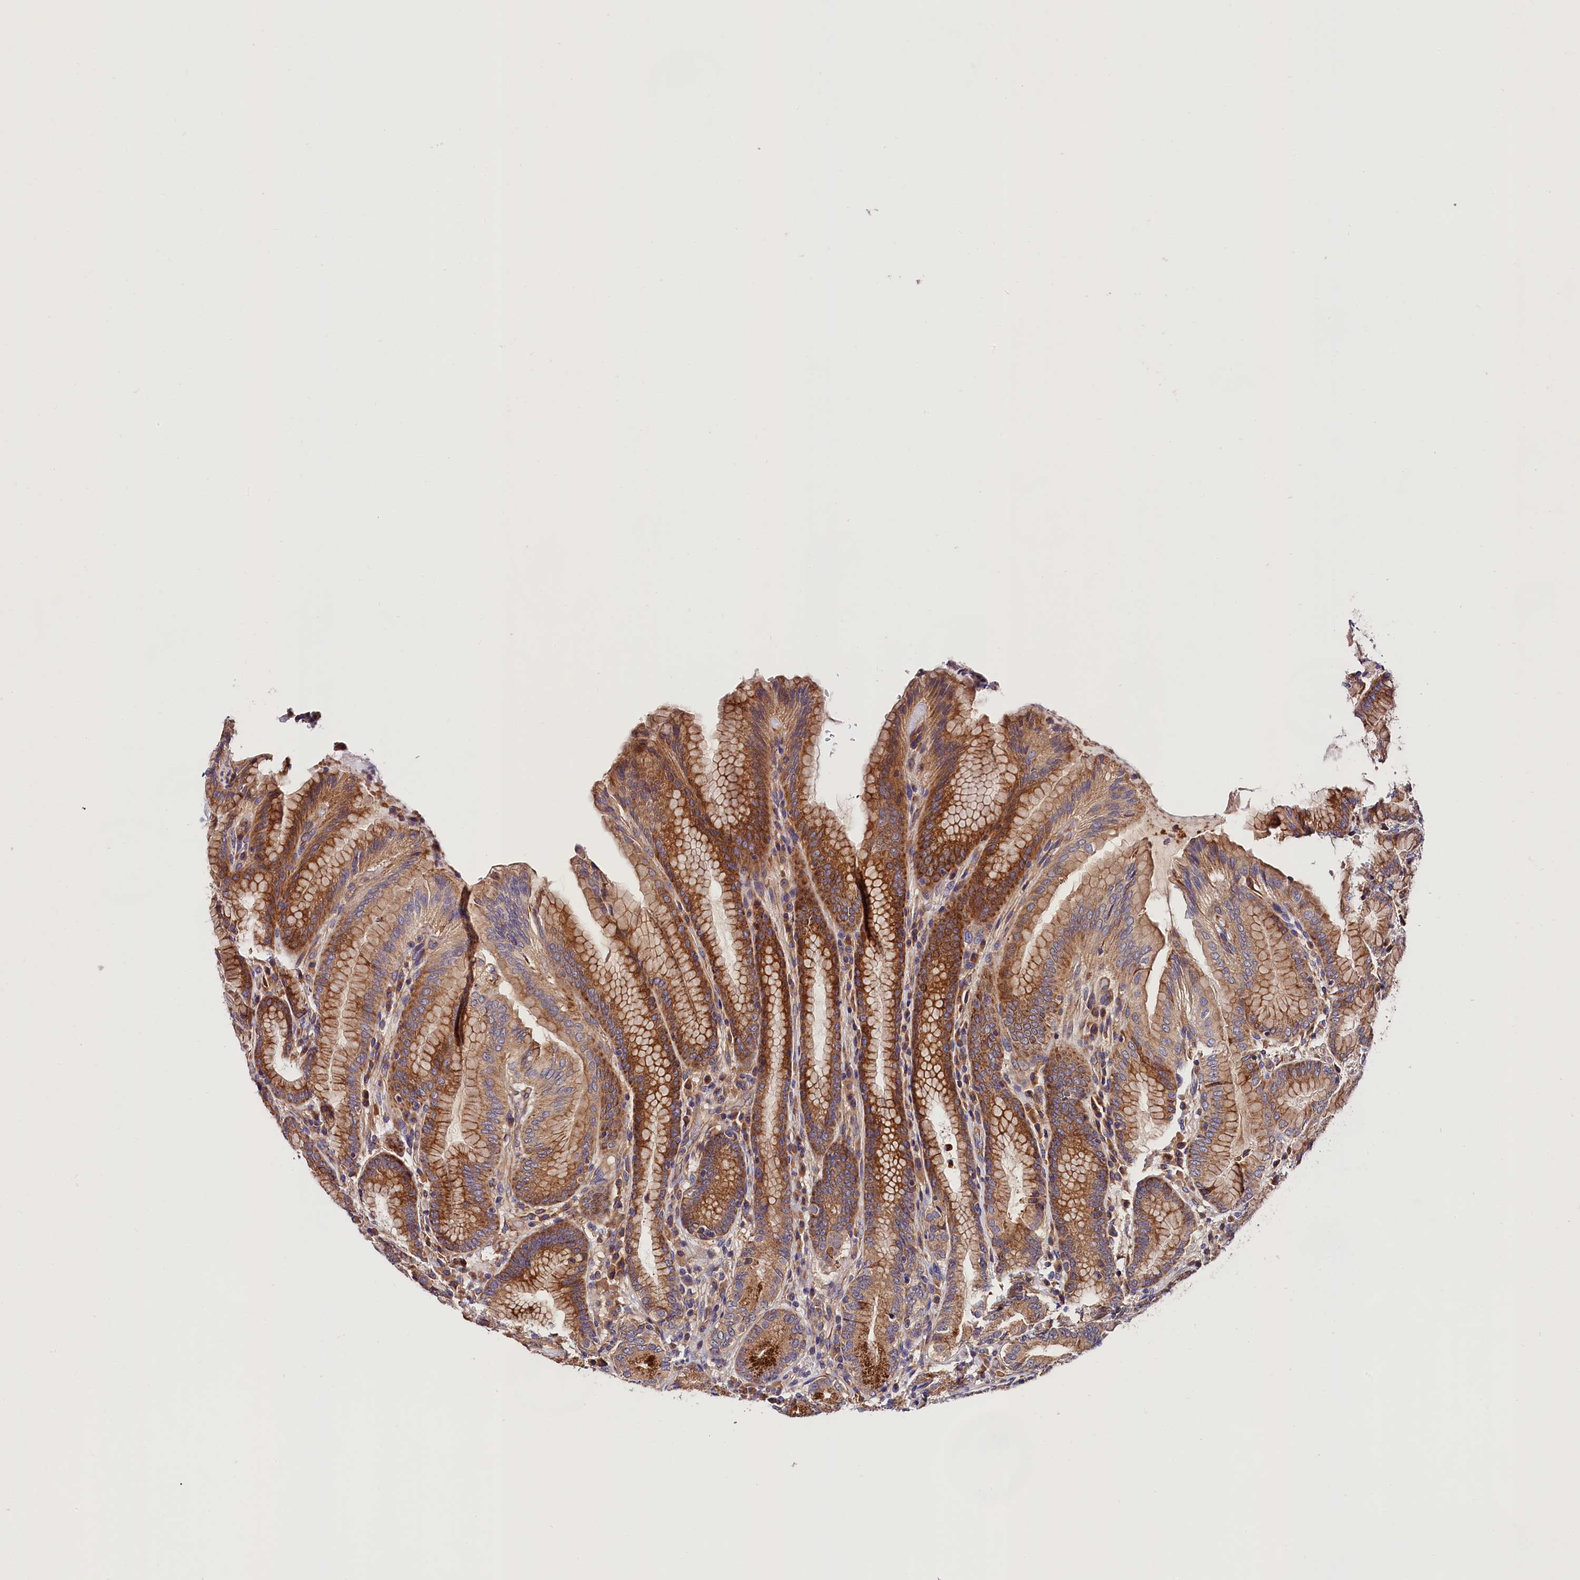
{"staining": {"intensity": "moderate", "quantity": ">75%", "location": "cytoplasmic/membranous"}, "tissue": "stomach", "cell_type": "Glandular cells", "image_type": "normal", "snomed": [{"axis": "morphology", "description": "Normal tissue, NOS"}, {"axis": "topography", "description": "Stomach, upper"}, {"axis": "topography", "description": "Stomach, lower"}], "caption": "Normal stomach reveals moderate cytoplasmic/membranous positivity in approximately >75% of glandular cells, visualized by immunohistochemistry. (Brightfield microscopy of DAB IHC at high magnification).", "gene": "SPG11", "patient": {"sex": "female", "age": 76}}